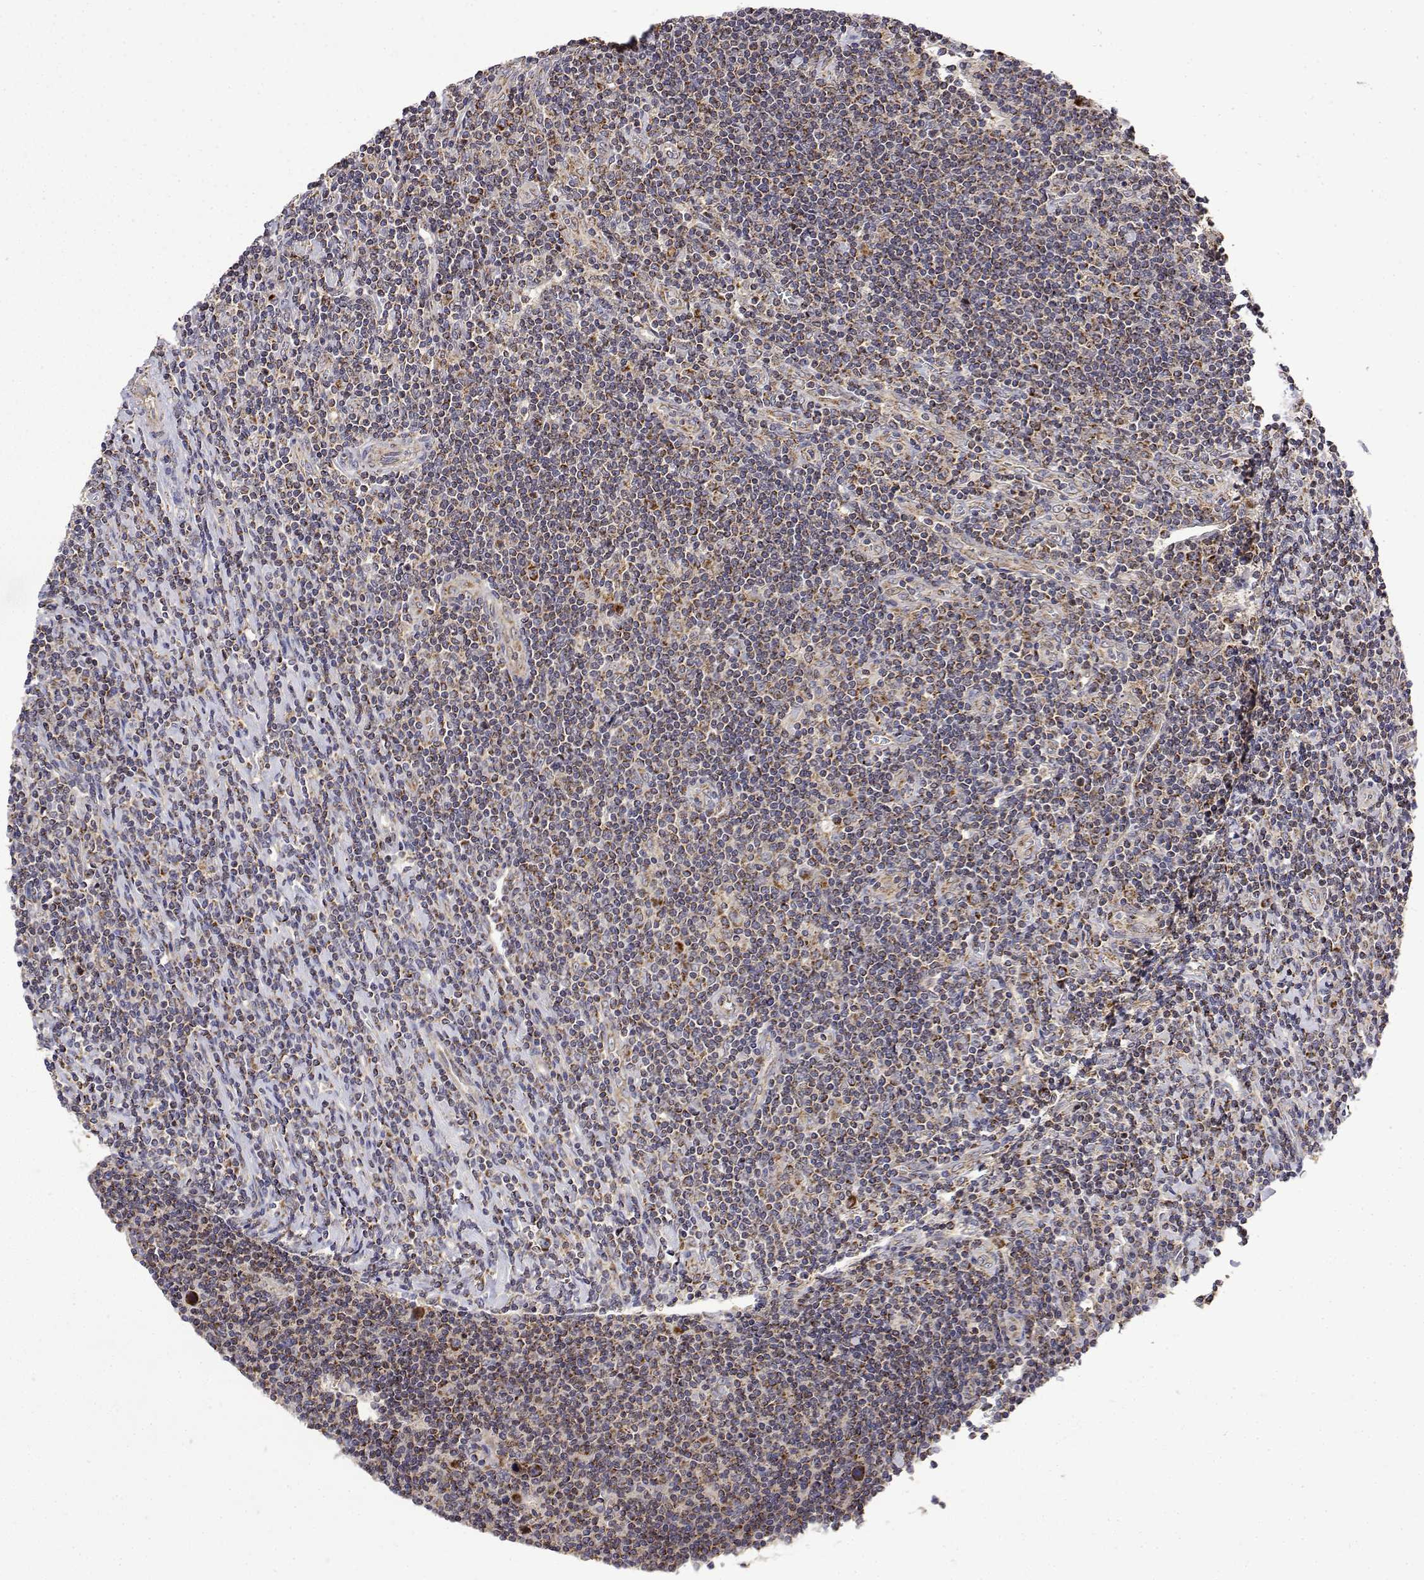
{"staining": {"intensity": "moderate", "quantity": ">75%", "location": "cytoplasmic/membranous"}, "tissue": "lymphoma", "cell_type": "Tumor cells", "image_type": "cancer", "snomed": [{"axis": "morphology", "description": "Hodgkin's disease, NOS"}, {"axis": "topography", "description": "Lymph node"}], "caption": "Immunohistochemistry photomicrograph of neoplastic tissue: lymphoma stained using IHC shows medium levels of moderate protein expression localized specifically in the cytoplasmic/membranous of tumor cells, appearing as a cytoplasmic/membranous brown color.", "gene": "GADD45GIP1", "patient": {"sex": "male", "age": 40}}